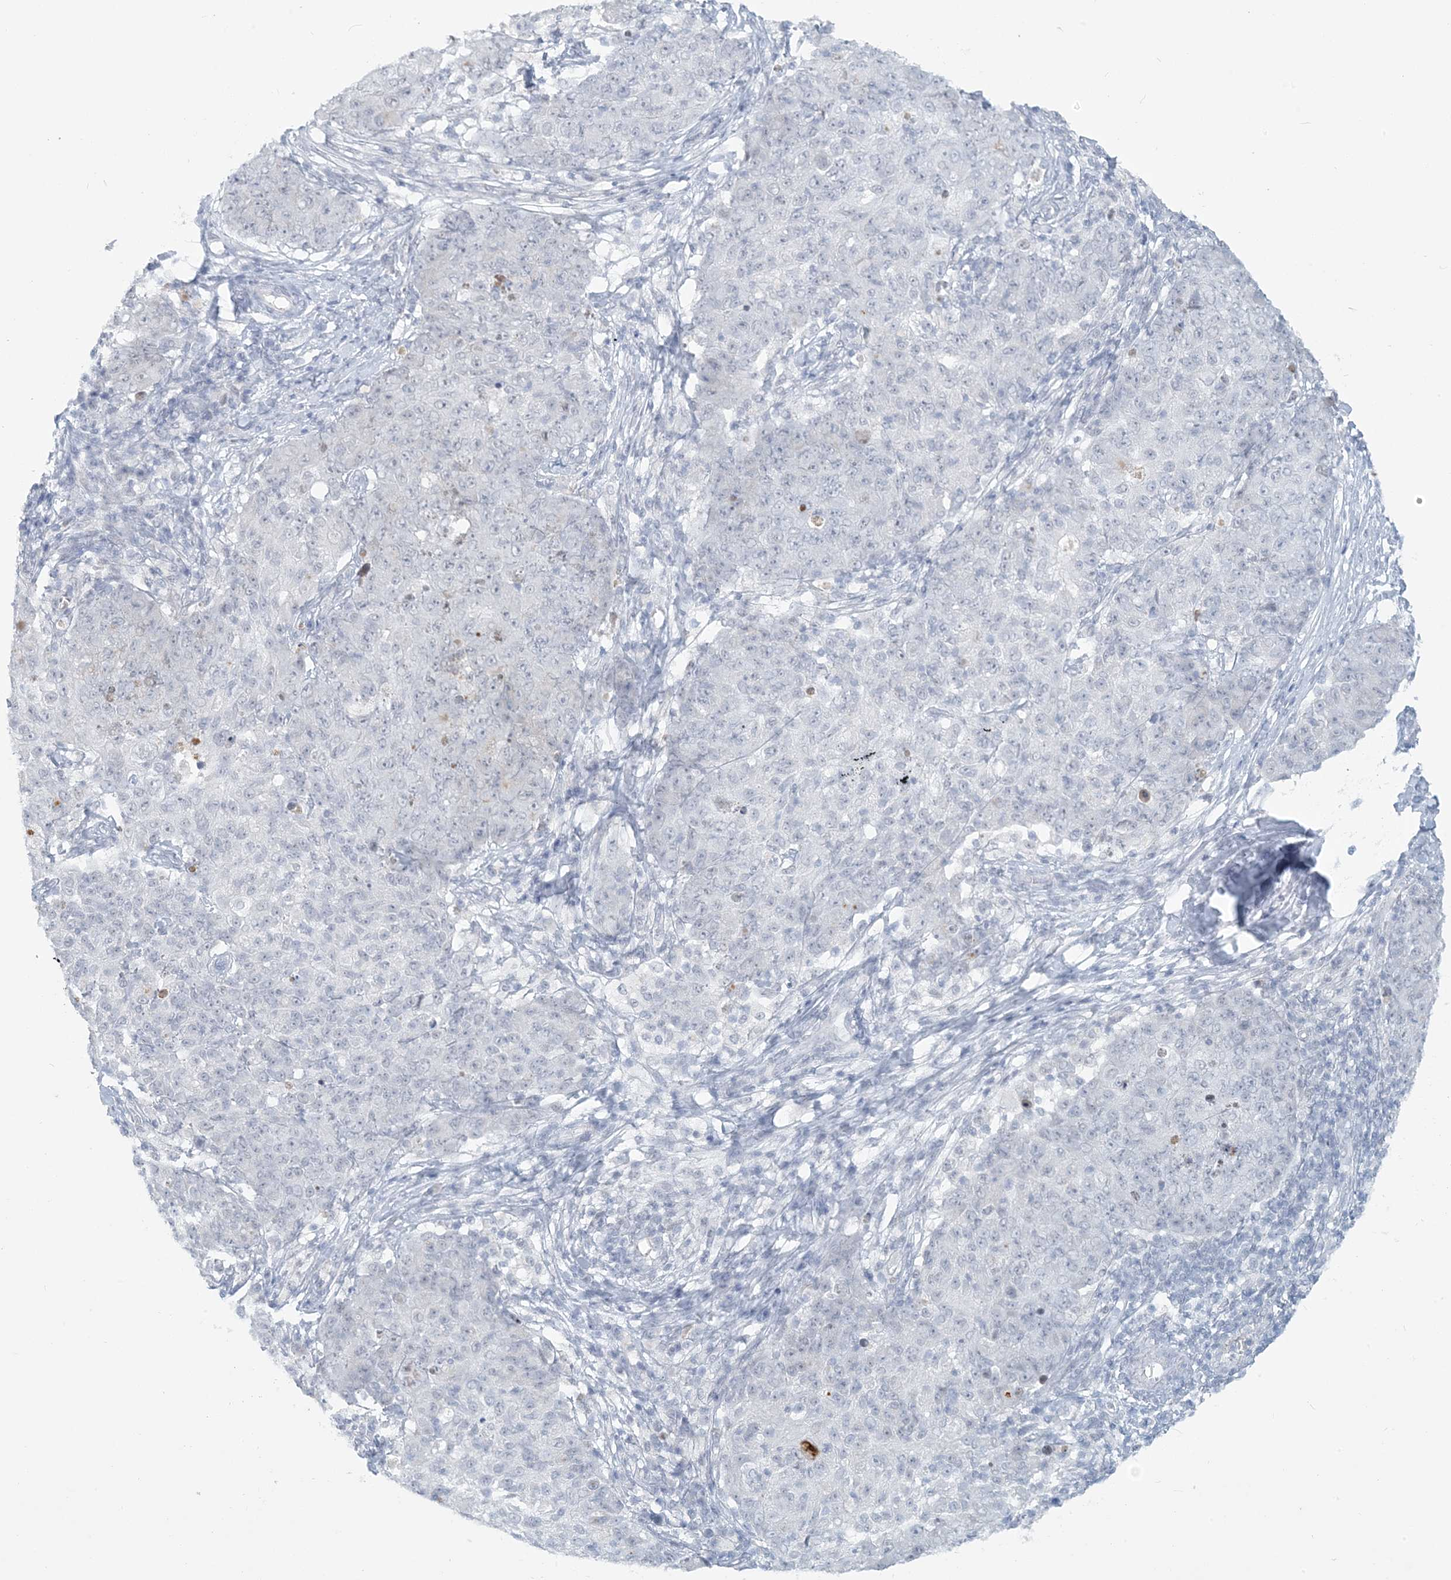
{"staining": {"intensity": "negative", "quantity": "none", "location": "none"}, "tissue": "ovarian cancer", "cell_type": "Tumor cells", "image_type": "cancer", "snomed": [{"axis": "morphology", "description": "Carcinoma, endometroid"}, {"axis": "topography", "description": "Ovary"}], "caption": "This histopathology image is of ovarian endometroid carcinoma stained with immunohistochemistry to label a protein in brown with the nuclei are counter-stained blue. There is no positivity in tumor cells. The staining was performed using DAB to visualize the protein expression in brown, while the nuclei were stained in blue with hematoxylin (Magnification: 20x).", "gene": "SCML1", "patient": {"sex": "female", "age": 42}}